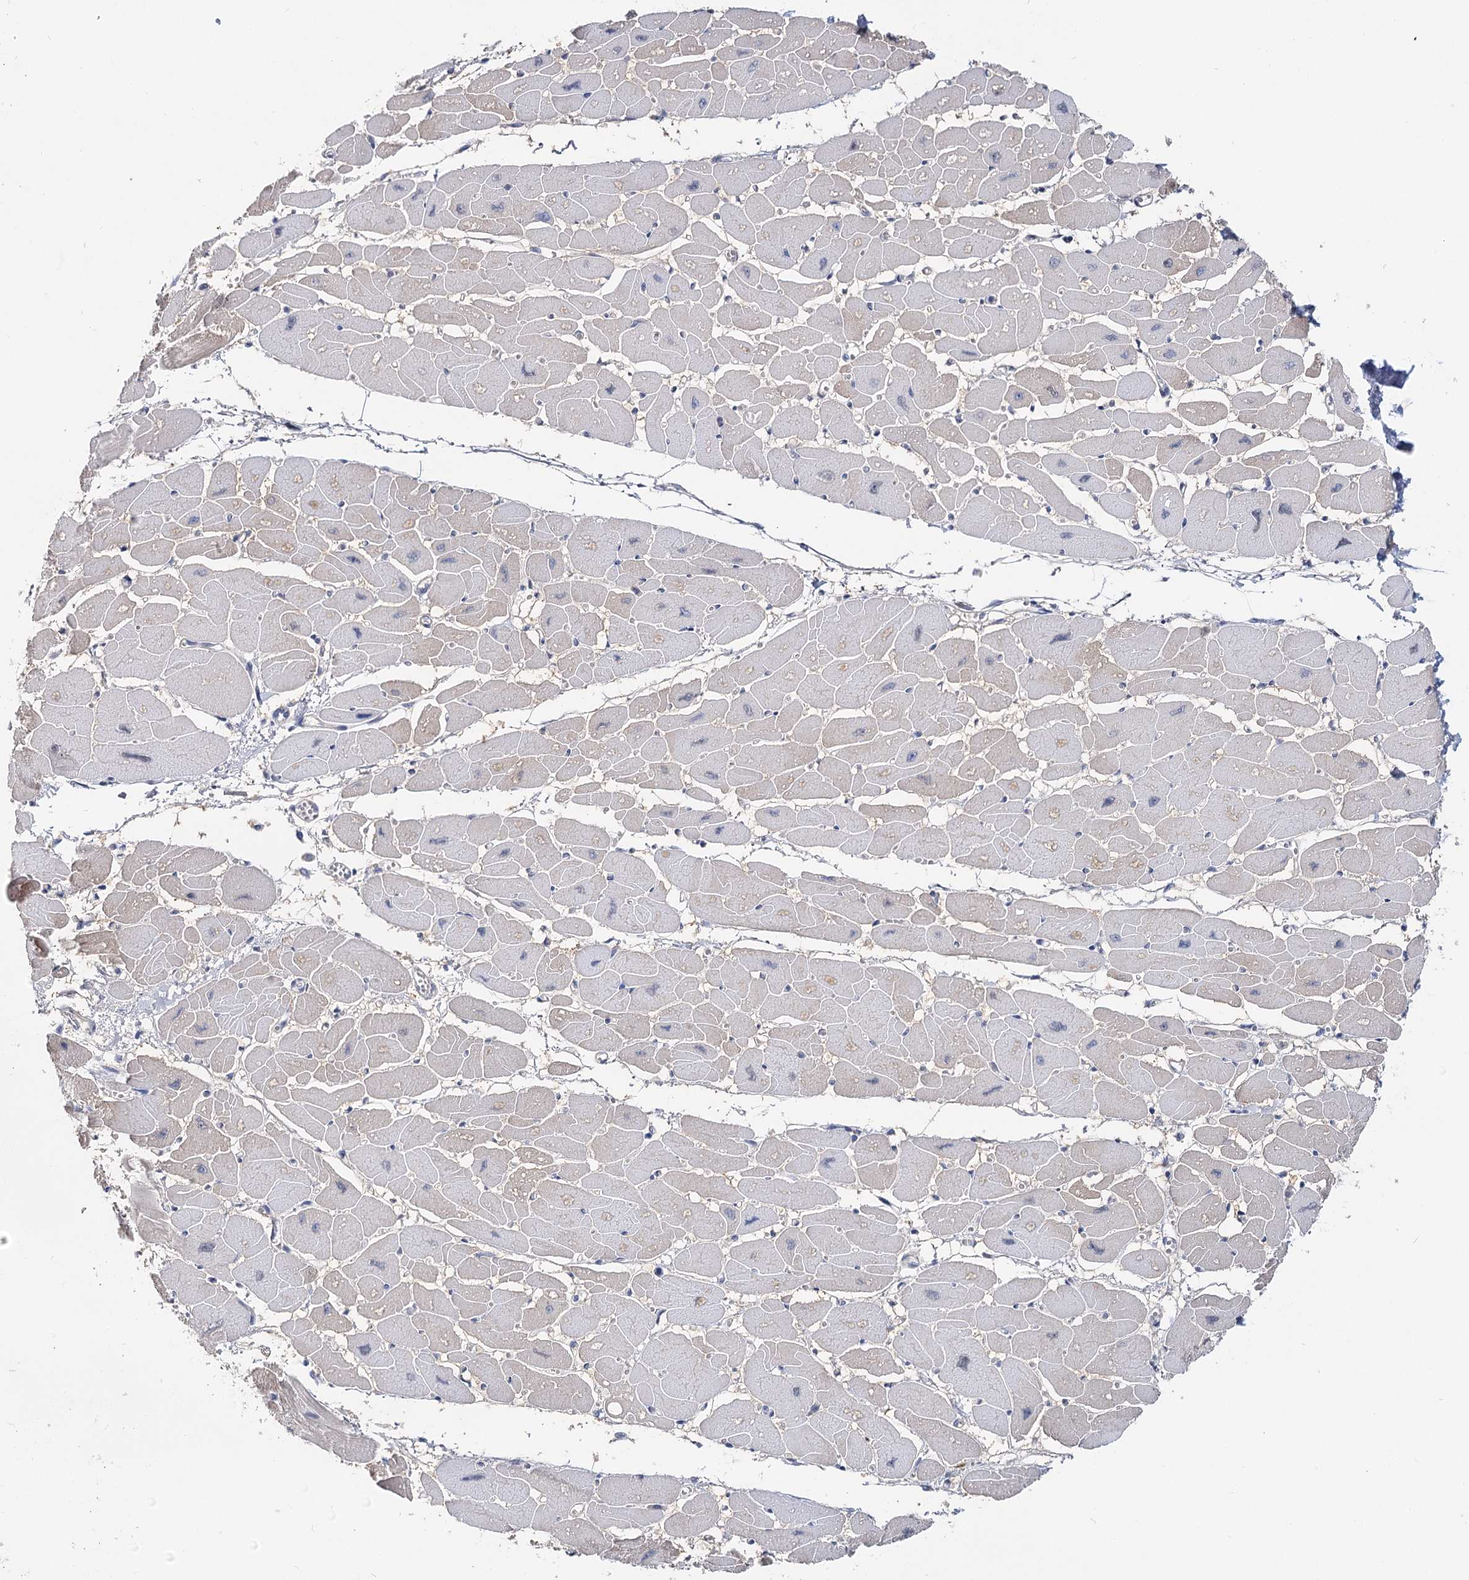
{"staining": {"intensity": "moderate", "quantity": "<25%", "location": "cytoplasmic/membranous"}, "tissue": "heart muscle", "cell_type": "Cardiomyocytes", "image_type": "normal", "snomed": [{"axis": "morphology", "description": "Normal tissue, NOS"}, {"axis": "topography", "description": "Heart"}], "caption": "Normal heart muscle shows moderate cytoplasmic/membranous positivity in about <25% of cardiomyocytes The protein is shown in brown color, while the nuclei are stained blue..", "gene": "UGP2", "patient": {"sex": "female", "age": 54}}